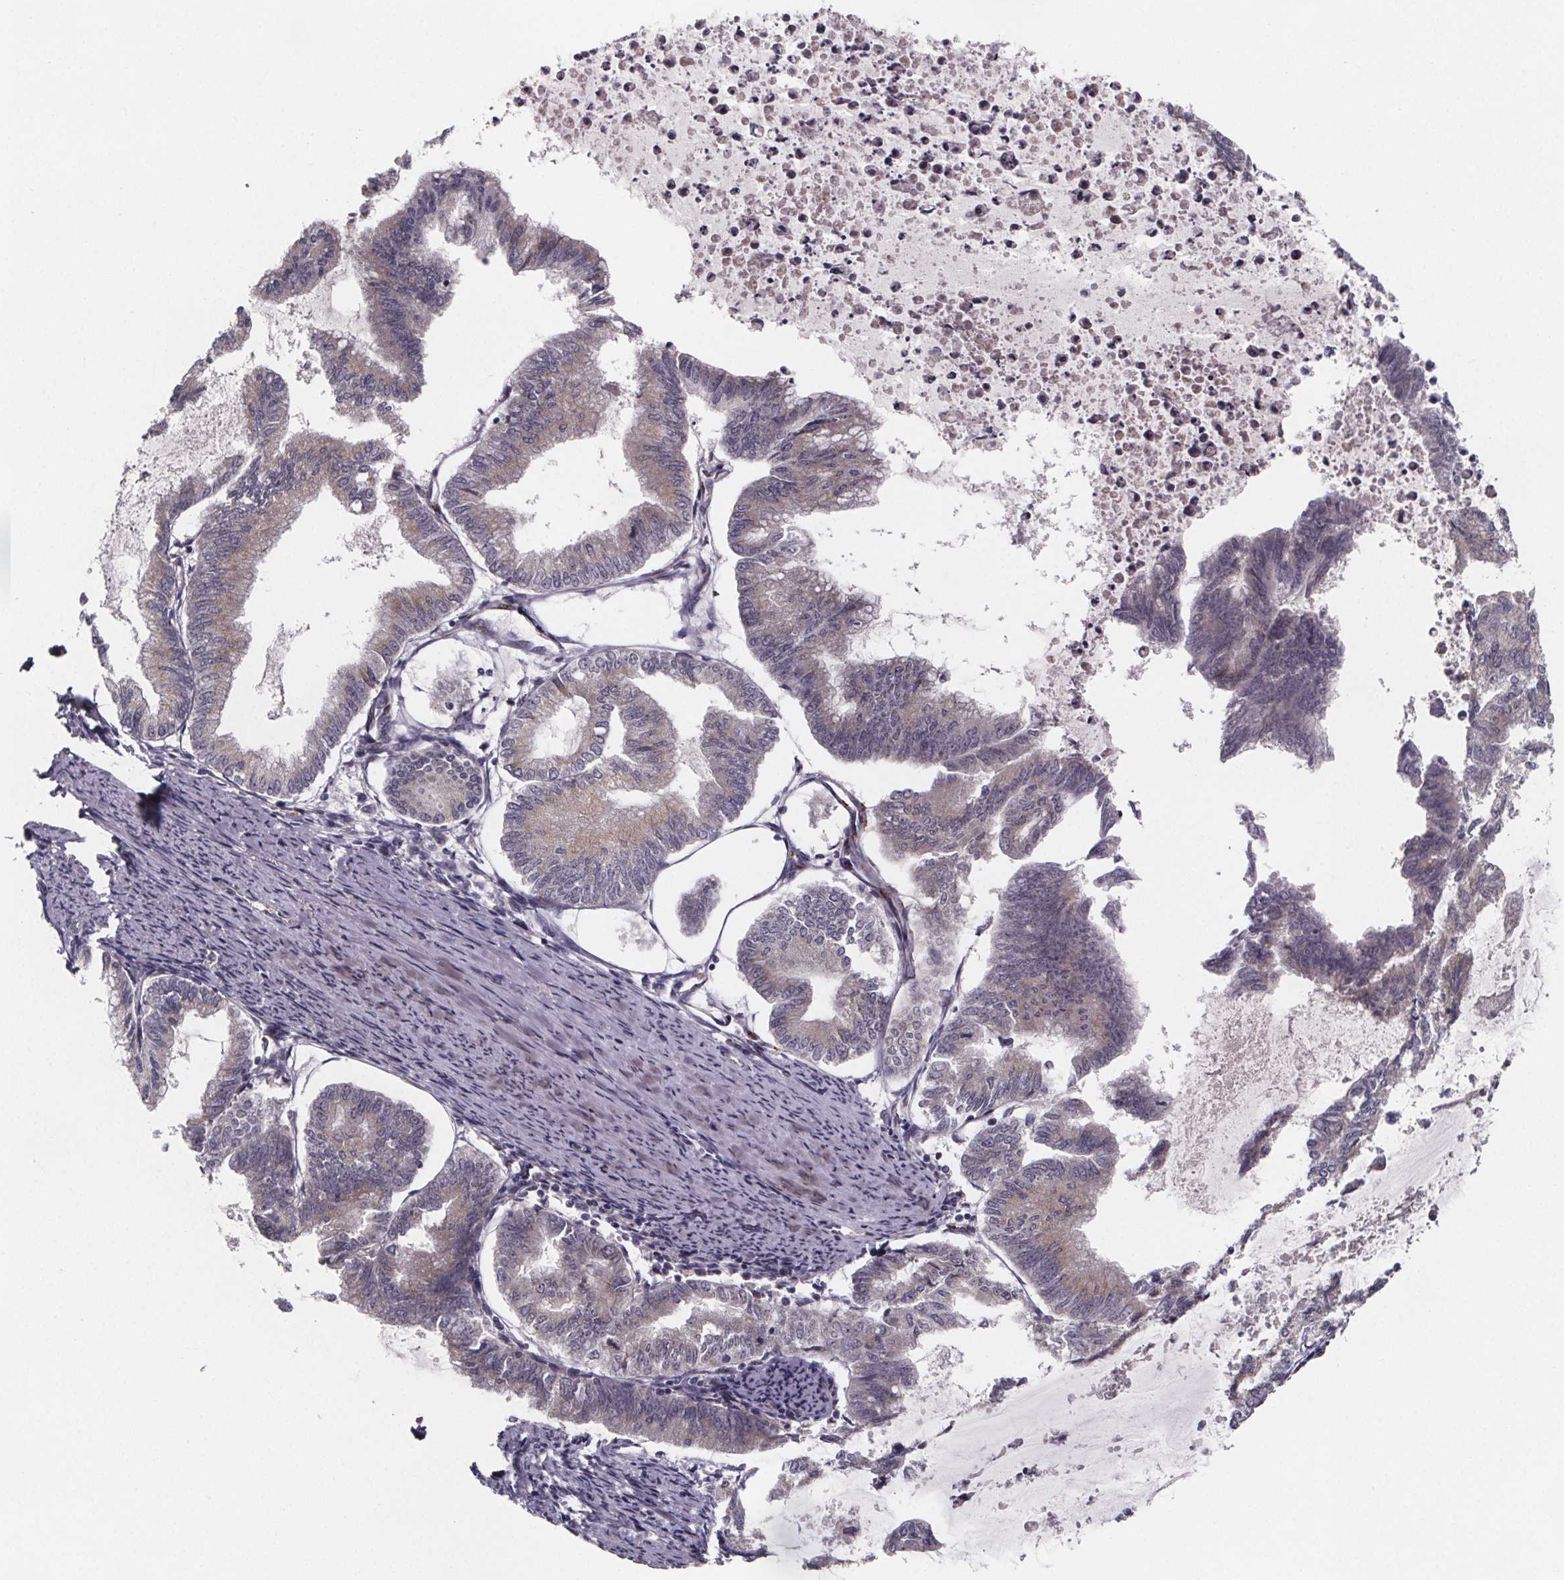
{"staining": {"intensity": "weak", "quantity": "<25%", "location": "cytoplasmic/membranous"}, "tissue": "endometrial cancer", "cell_type": "Tumor cells", "image_type": "cancer", "snomed": [{"axis": "morphology", "description": "Adenocarcinoma, NOS"}, {"axis": "topography", "description": "Endometrium"}], "caption": "This is an IHC histopathology image of human endometrial cancer (adenocarcinoma). There is no expression in tumor cells.", "gene": "NDST1", "patient": {"sex": "female", "age": 79}}